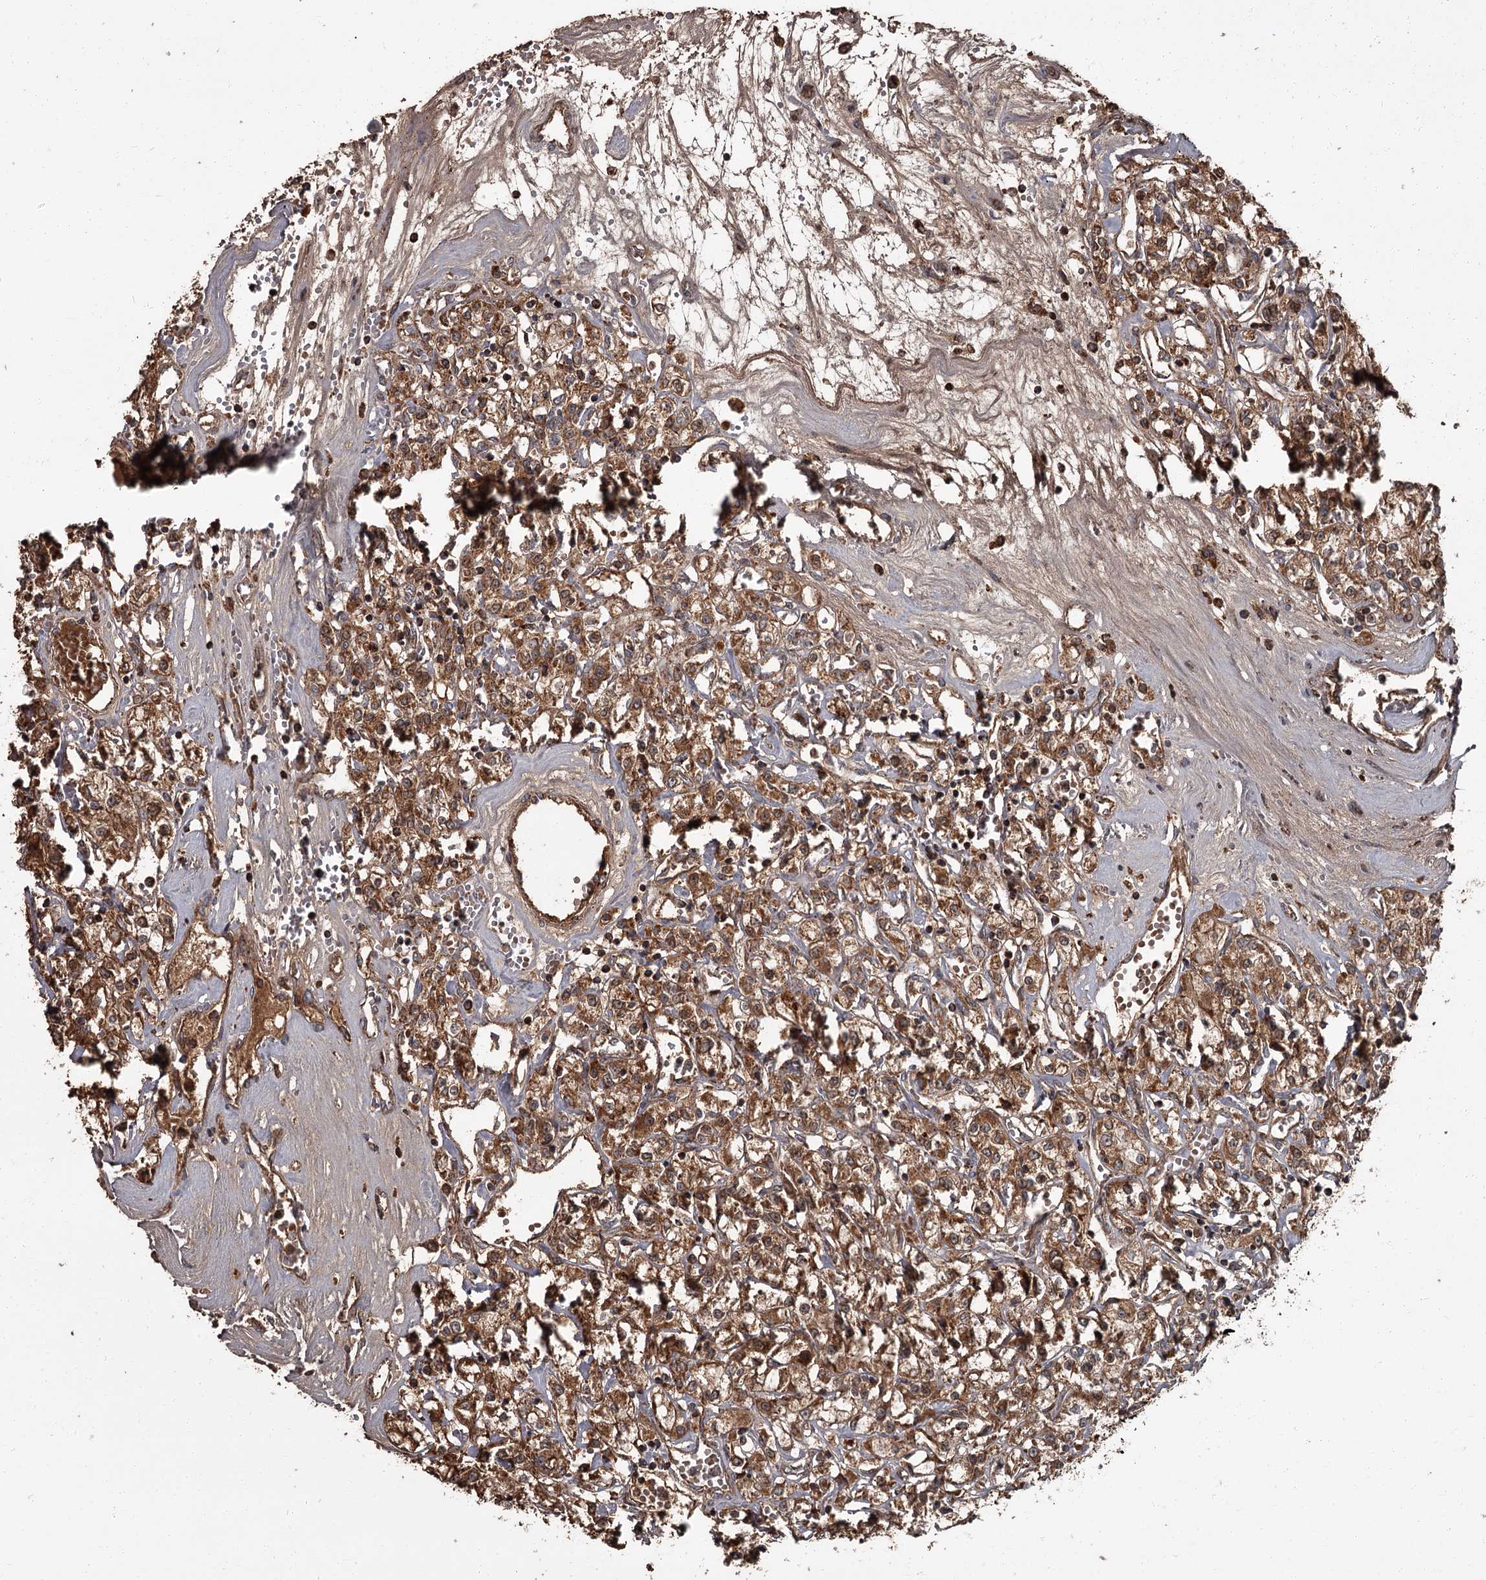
{"staining": {"intensity": "strong", "quantity": ">75%", "location": "cytoplasmic/membranous"}, "tissue": "renal cancer", "cell_type": "Tumor cells", "image_type": "cancer", "snomed": [{"axis": "morphology", "description": "Adenocarcinoma, NOS"}, {"axis": "topography", "description": "Kidney"}], "caption": "Protein expression analysis of renal adenocarcinoma exhibits strong cytoplasmic/membranous positivity in approximately >75% of tumor cells. (DAB = brown stain, brightfield microscopy at high magnification).", "gene": "THAP9", "patient": {"sex": "female", "age": 59}}